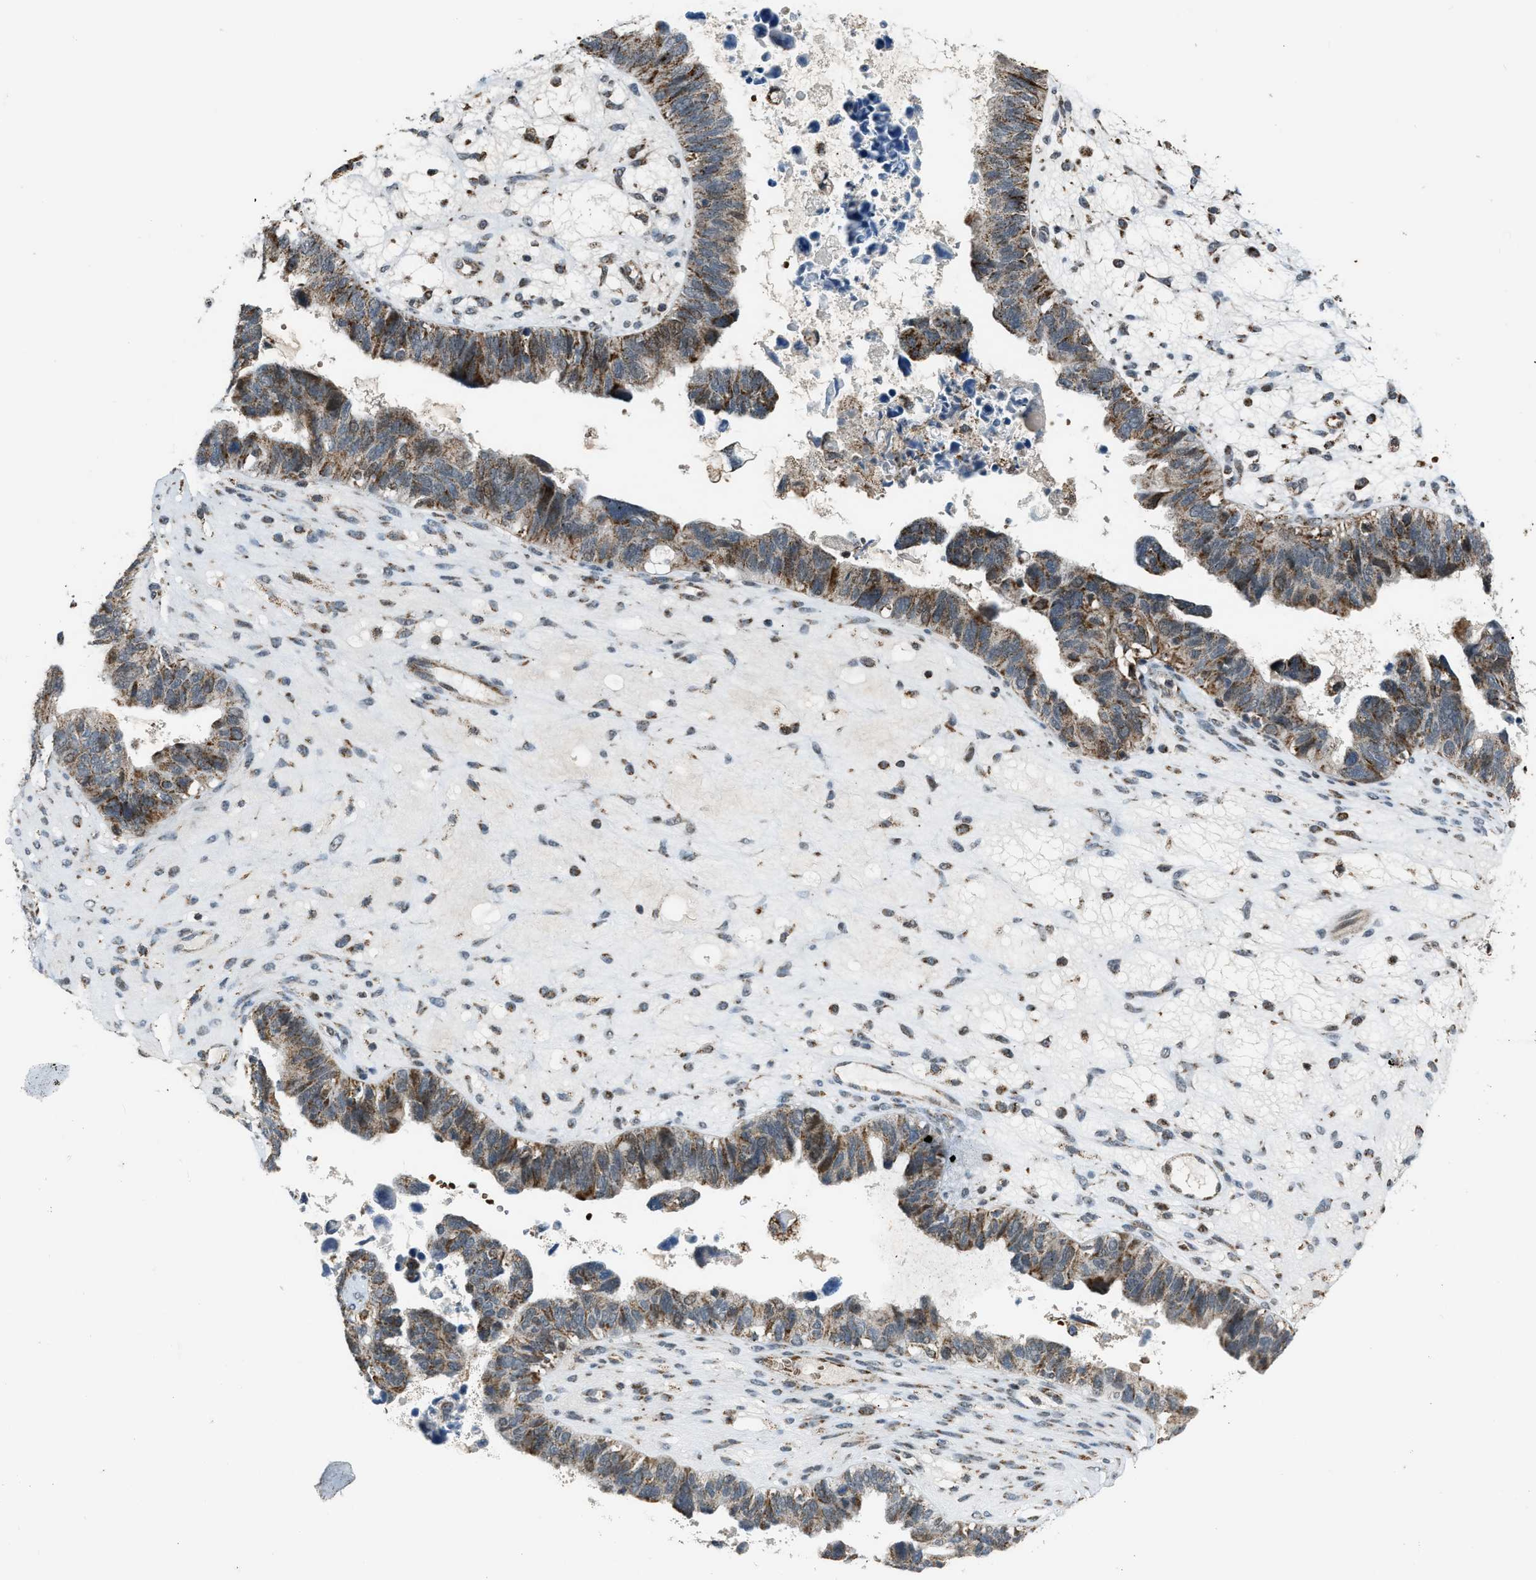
{"staining": {"intensity": "moderate", "quantity": ">75%", "location": "cytoplasmic/membranous"}, "tissue": "ovarian cancer", "cell_type": "Tumor cells", "image_type": "cancer", "snomed": [{"axis": "morphology", "description": "Cystadenocarcinoma, serous, NOS"}, {"axis": "topography", "description": "Ovary"}], "caption": "Tumor cells demonstrate medium levels of moderate cytoplasmic/membranous expression in about >75% of cells in human serous cystadenocarcinoma (ovarian).", "gene": "CHN2", "patient": {"sex": "female", "age": 79}}